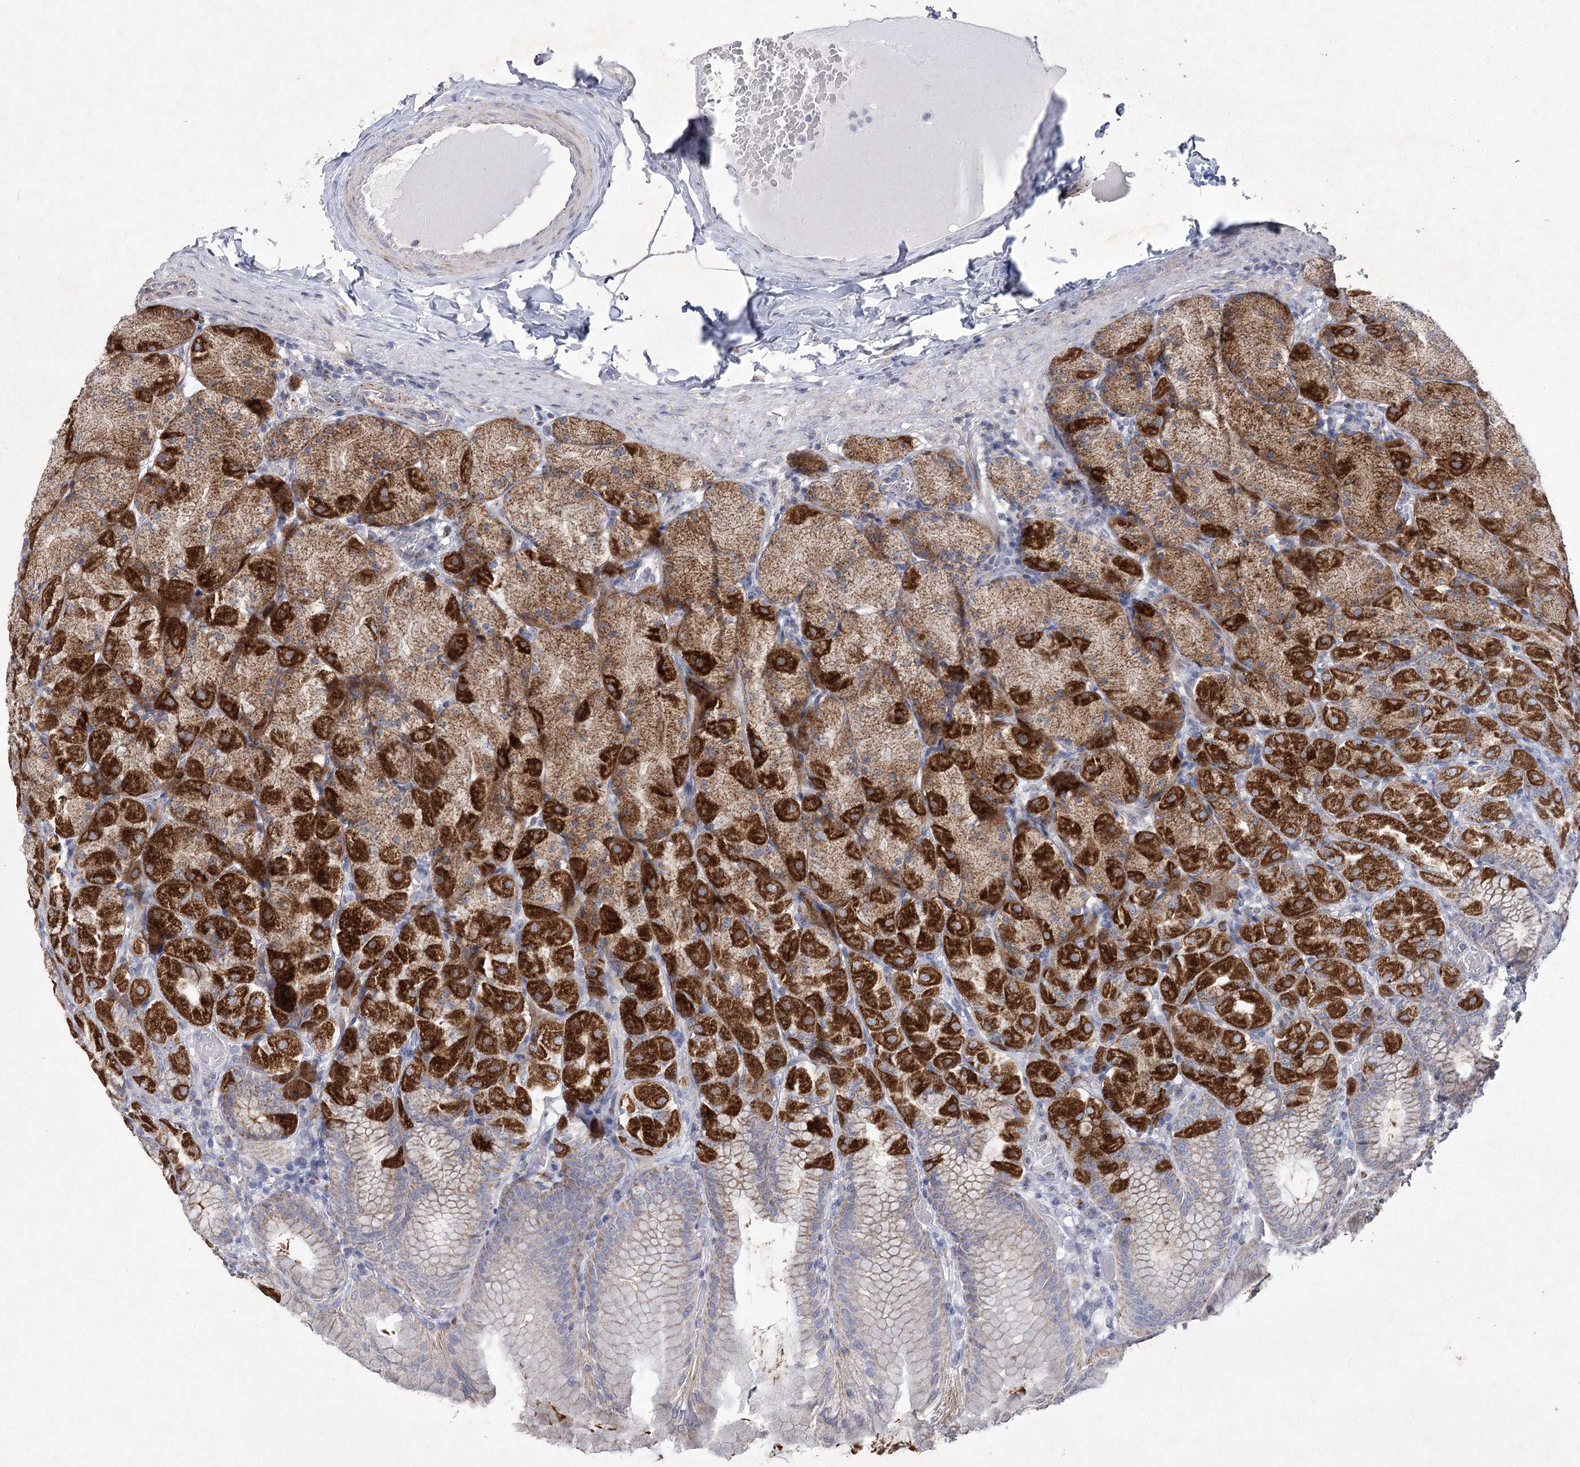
{"staining": {"intensity": "strong", "quantity": ">75%", "location": "cytoplasmic/membranous"}, "tissue": "stomach", "cell_type": "Glandular cells", "image_type": "normal", "snomed": [{"axis": "morphology", "description": "Normal tissue, NOS"}, {"axis": "topography", "description": "Stomach, upper"}], "caption": "Approximately >75% of glandular cells in benign stomach display strong cytoplasmic/membranous protein positivity as visualized by brown immunohistochemical staining.", "gene": "PDHB", "patient": {"sex": "female", "age": 56}}